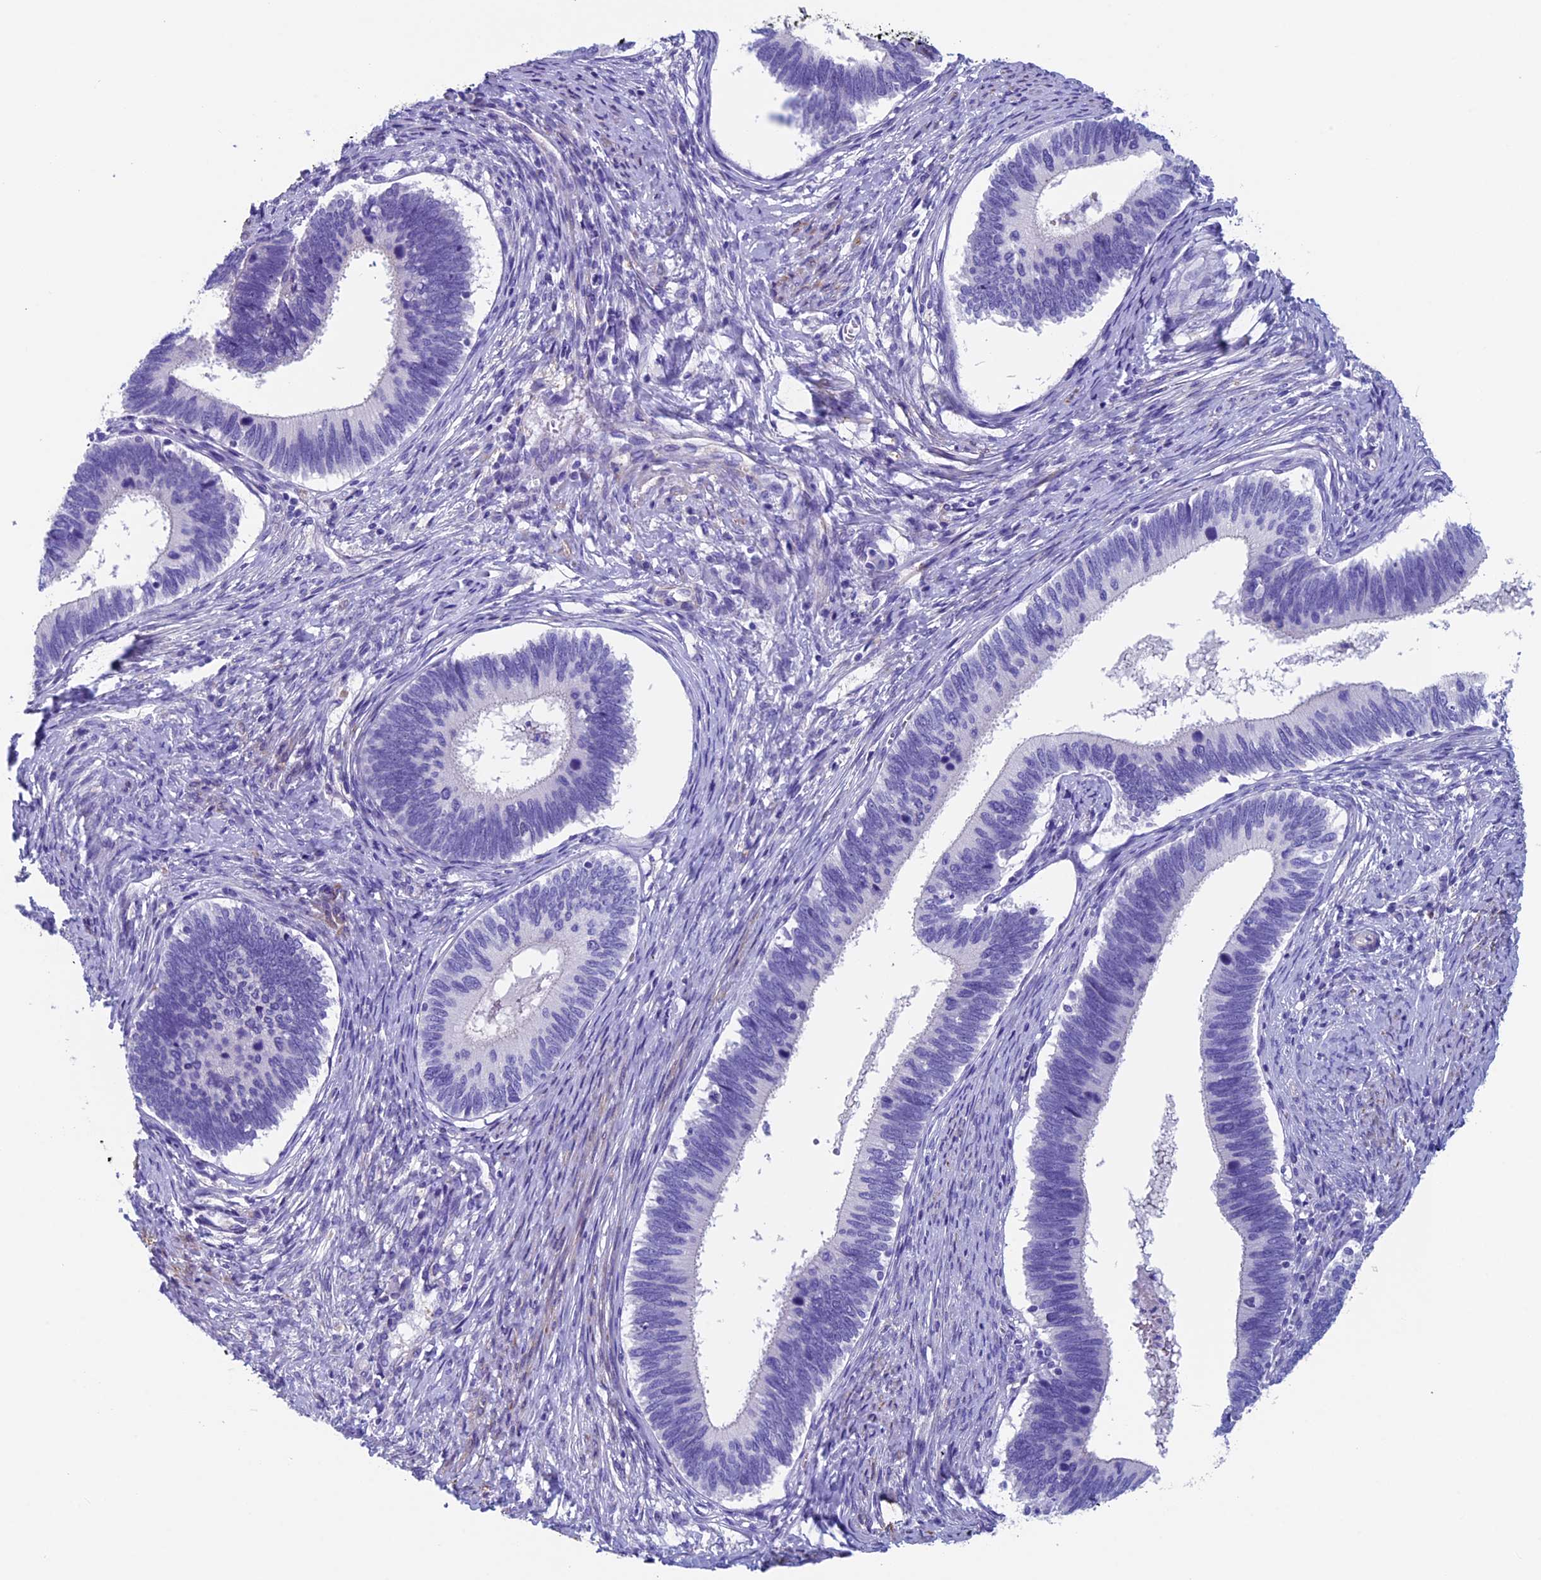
{"staining": {"intensity": "negative", "quantity": "none", "location": "none"}, "tissue": "cervical cancer", "cell_type": "Tumor cells", "image_type": "cancer", "snomed": [{"axis": "morphology", "description": "Adenocarcinoma, NOS"}, {"axis": "topography", "description": "Cervix"}], "caption": "The IHC image has no significant staining in tumor cells of cervical cancer (adenocarcinoma) tissue.", "gene": "ADH7", "patient": {"sex": "female", "age": 42}}